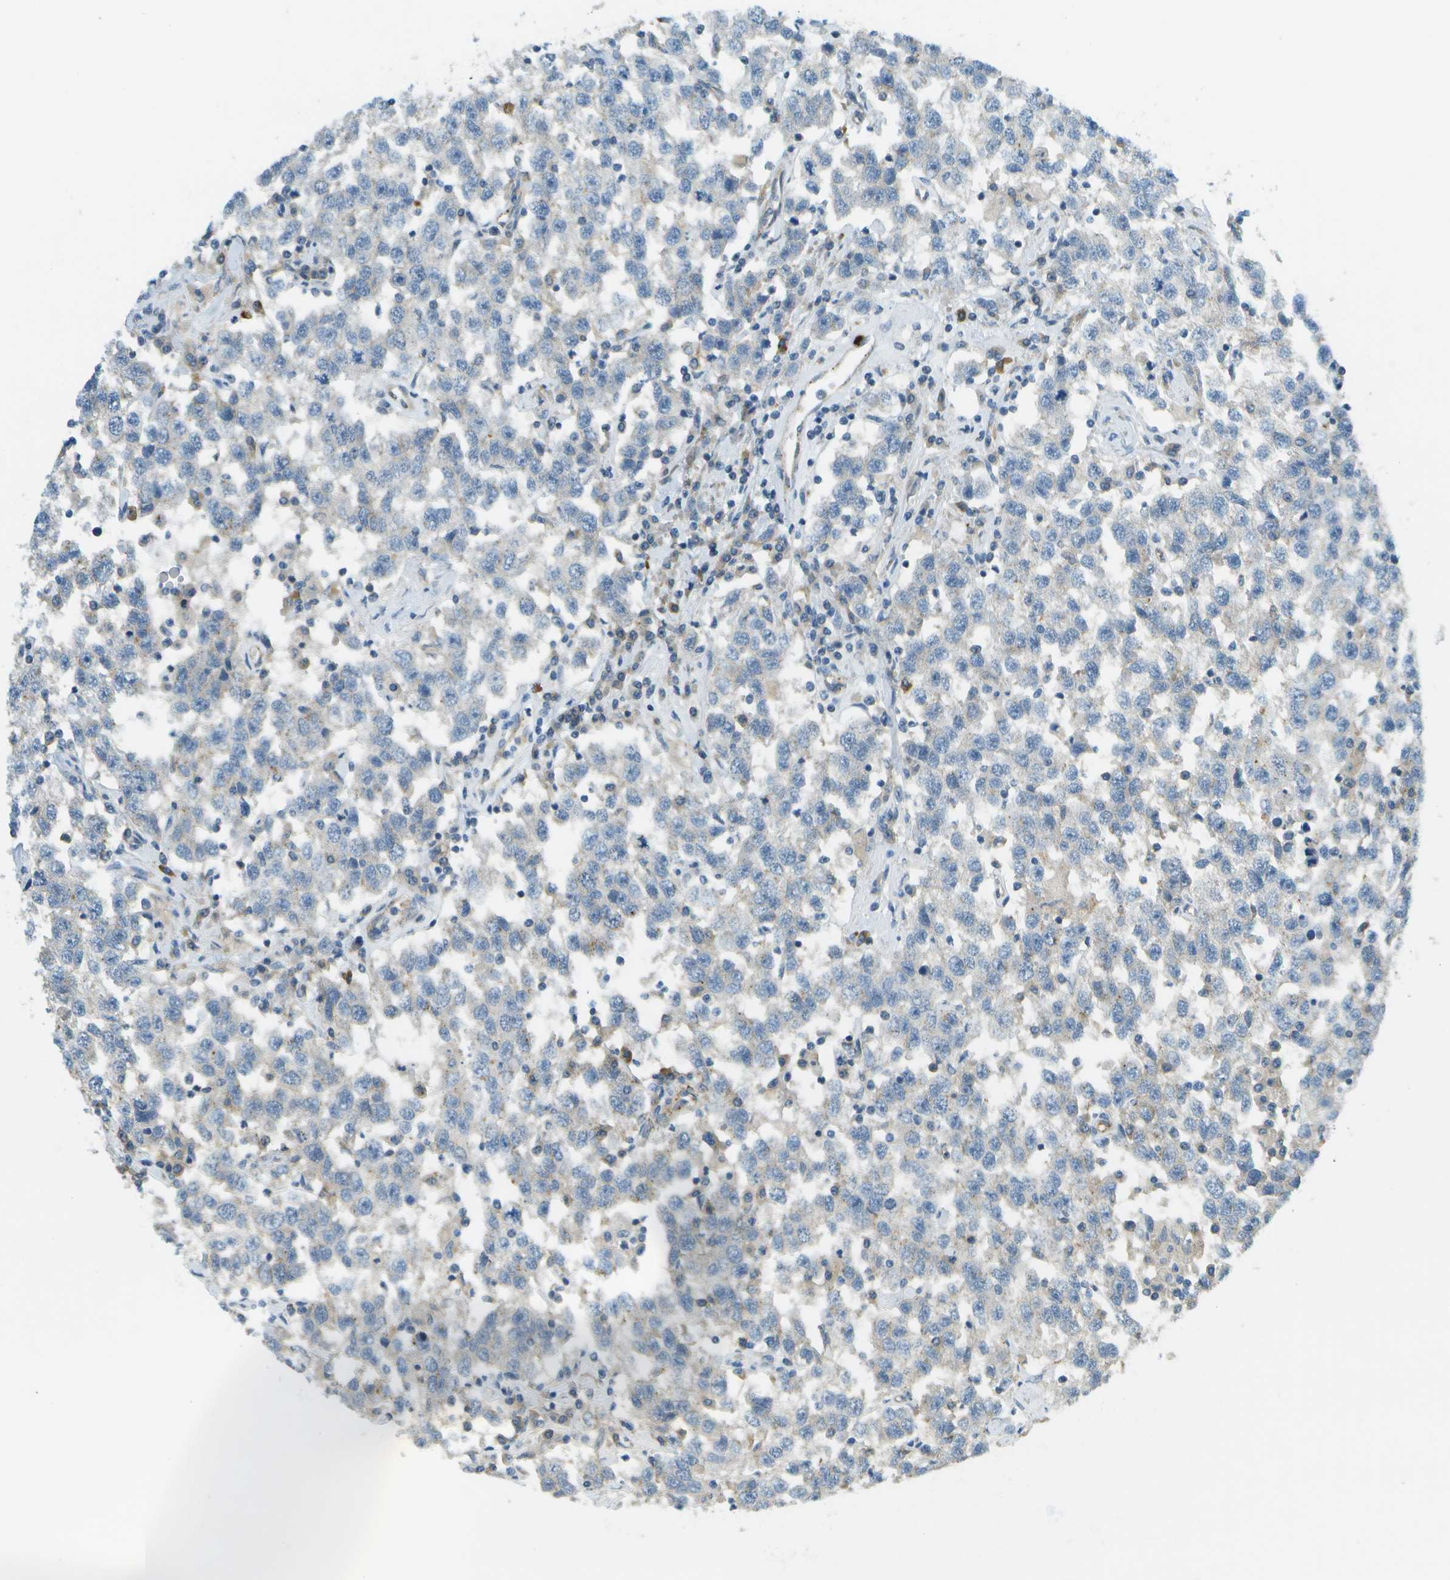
{"staining": {"intensity": "negative", "quantity": "none", "location": "none"}, "tissue": "testis cancer", "cell_type": "Tumor cells", "image_type": "cancer", "snomed": [{"axis": "morphology", "description": "Seminoma, NOS"}, {"axis": "topography", "description": "Testis"}], "caption": "High magnification brightfield microscopy of seminoma (testis) stained with DAB (brown) and counterstained with hematoxylin (blue): tumor cells show no significant staining.", "gene": "MYH11", "patient": {"sex": "male", "age": 41}}